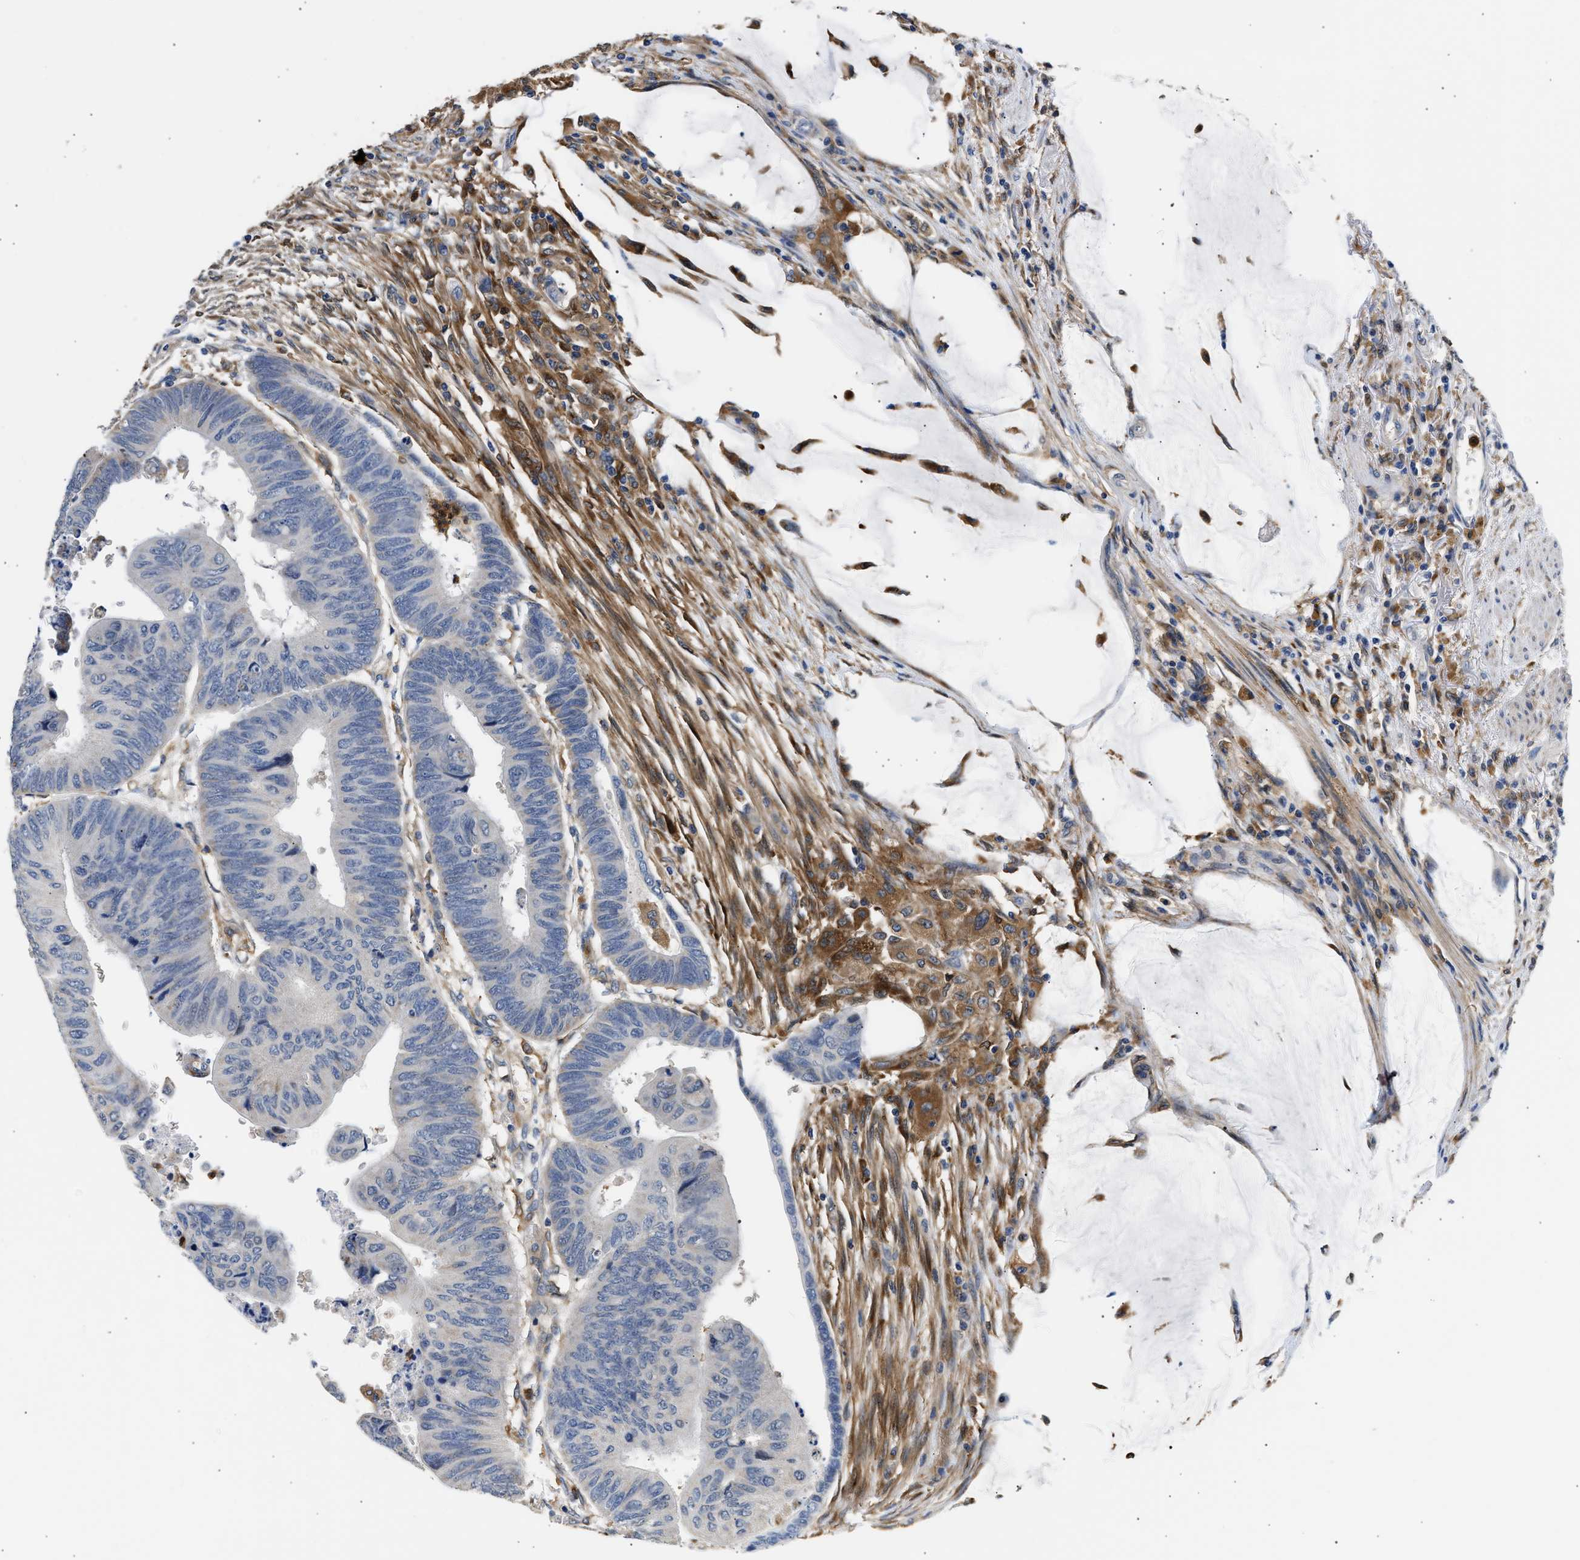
{"staining": {"intensity": "strong", "quantity": "<25%", "location": "cytoplasmic/membranous"}, "tissue": "colorectal cancer", "cell_type": "Tumor cells", "image_type": "cancer", "snomed": [{"axis": "morphology", "description": "Normal tissue, NOS"}, {"axis": "morphology", "description": "Adenocarcinoma, NOS"}, {"axis": "topography", "description": "Rectum"}, {"axis": "topography", "description": "Peripheral nerve tissue"}], "caption": "A medium amount of strong cytoplasmic/membranous staining is identified in about <25% of tumor cells in colorectal cancer (adenocarcinoma) tissue.", "gene": "RAB31", "patient": {"sex": "male", "age": 92}}